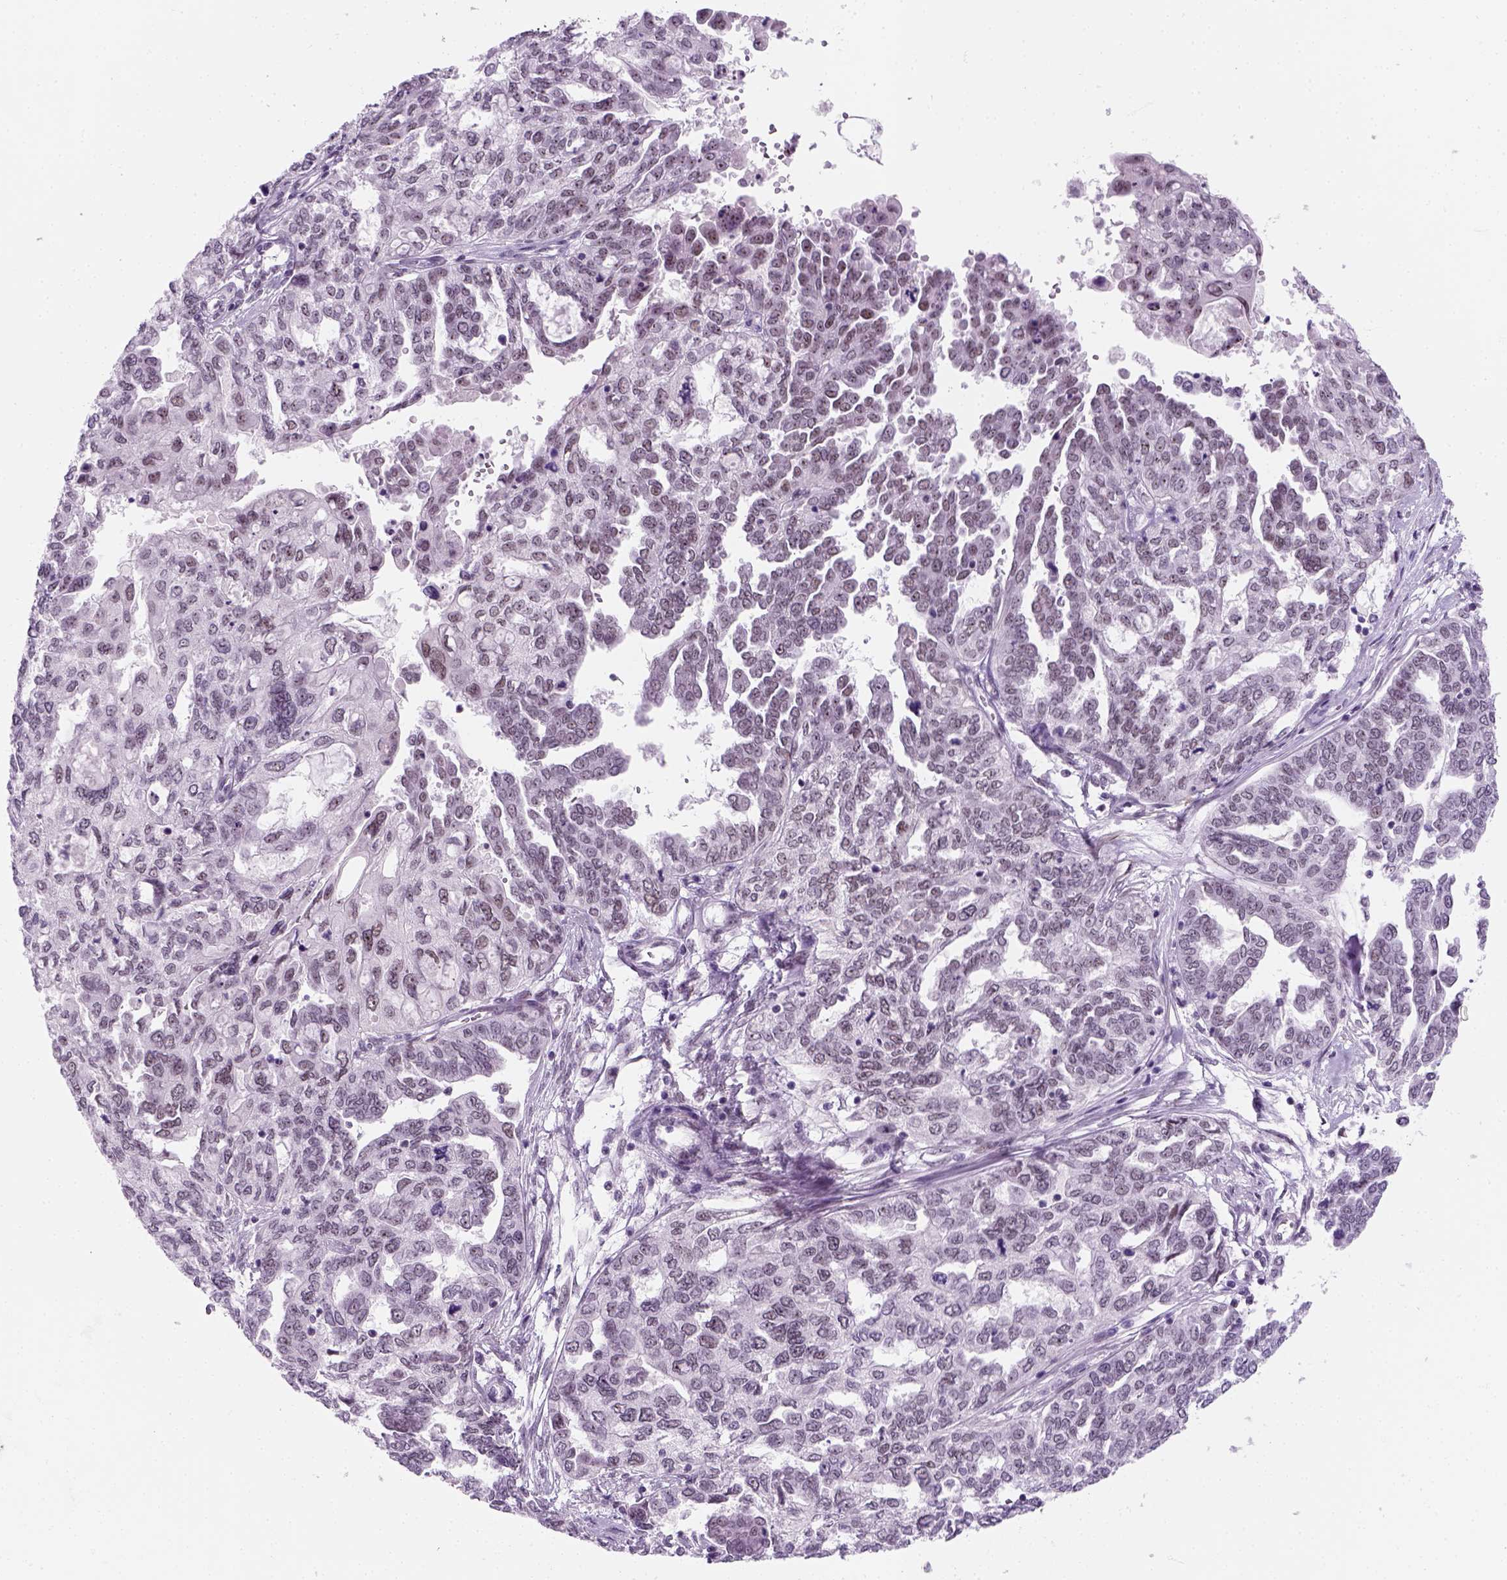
{"staining": {"intensity": "weak", "quantity": "<25%", "location": "nuclear"}, "tissue": "ovarian cancer", "cell_type": "Tumor cells", "image_type": "cancer", "snomed": [{"axis": "morphology", "description": "Cystadenocarcinoma, serous, NOS"}, {"axis": "topography", "description": "Ovary"}], "caption": "A micrograph of human ovarian cancer is negative for staining in tumor cells. The staining is performed using DAB brown chromogen with nuclei counter-stained in using hematoxylin.", "gene": "ZNF865", "patient": {"sex": "female", "age": 53}}